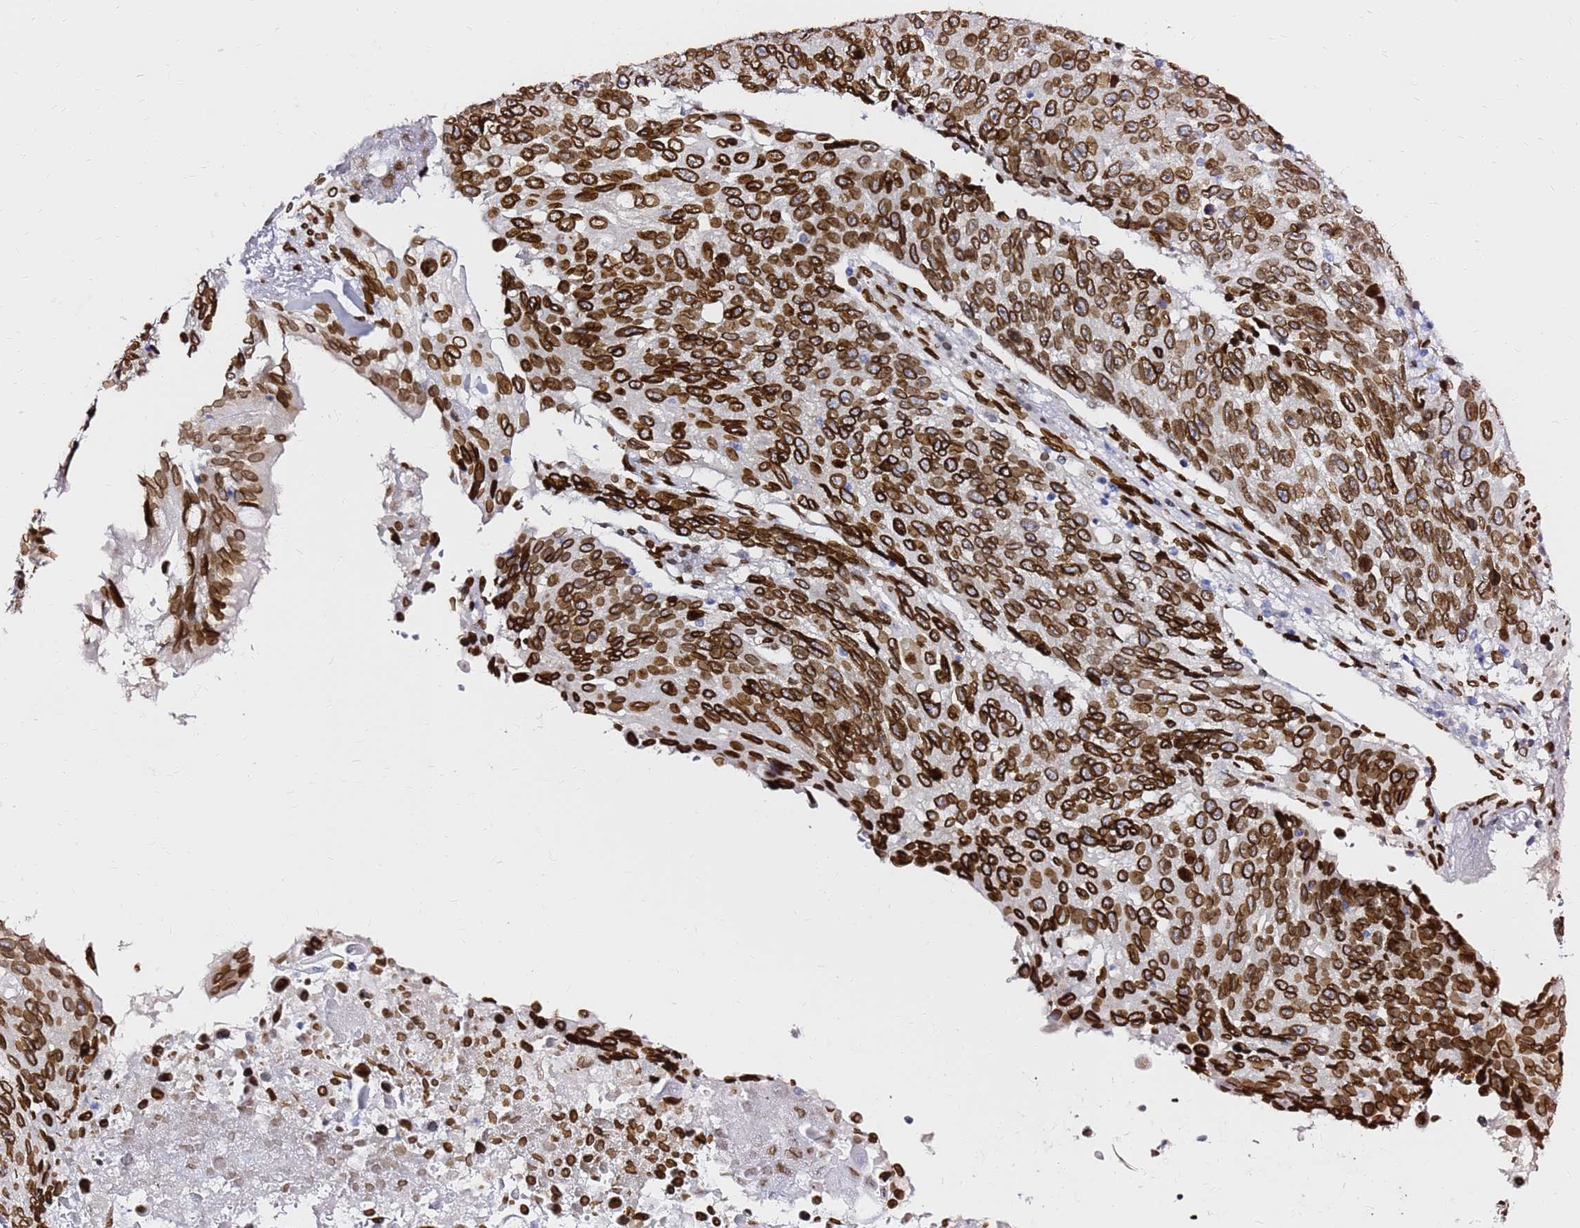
{"staining": {"intensity": "strong", "quantity": ">75%", "location": "cytoplasmic/membranous,nuclear"}, "tissue": "lung cancer", "cell_type": "Tumor cells", "image_type": "cancer", "snomed": [{"axis": "morphology", "description": "Squamous cell carcinoma, NOS"}, {"axis": "topography", "description": "Lung"}], "caption": "Strong cytoplasmic/membranous and nuclear staining for a protein is seen in approximately >75% of tumor cells of lung cancer (squamous cell carcinoma) using IHC.", "gene": "C6orf141", "patient": {"sex": "male", "age": 66}}